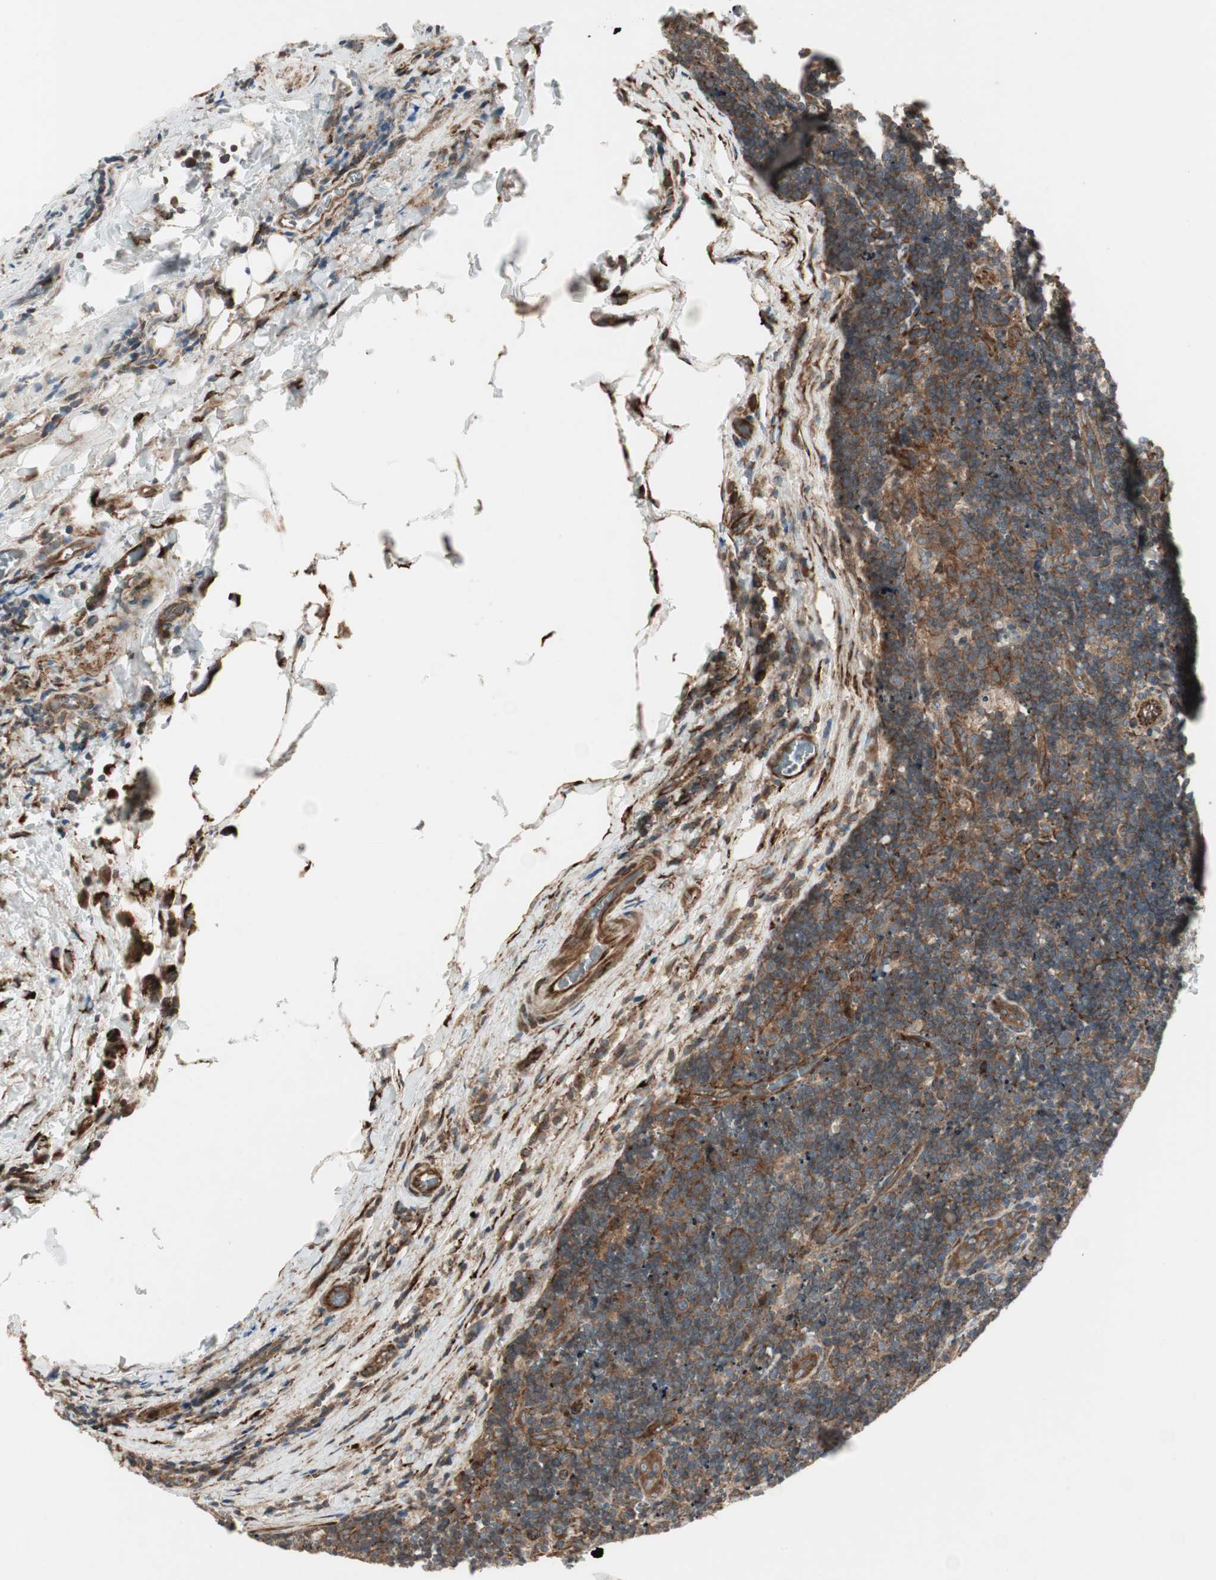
{"staining": {"intensity": "moderate", "quantity": ">75%", "location": "cytoplasmic/membranous"}, "tissue": "lymph node", "cell_type": "Germinal center cells", "image_type": "normal", "snomed": [{"axis": "morphology", "description": "Normal tissue, NOS"}, {"axis": "topography", "description": "Lymph node"}, {"axis": "topography", "description": "Salivary gland"}], "caption": "Immunohistochemical staining of benign lymph node reveals >75% levels of moderate cytoplasmic/membranous protein positivity in about >75% of germinal center cells.", "gene": "PRKG1", "patient": {"sex": "male", "age": 8}}